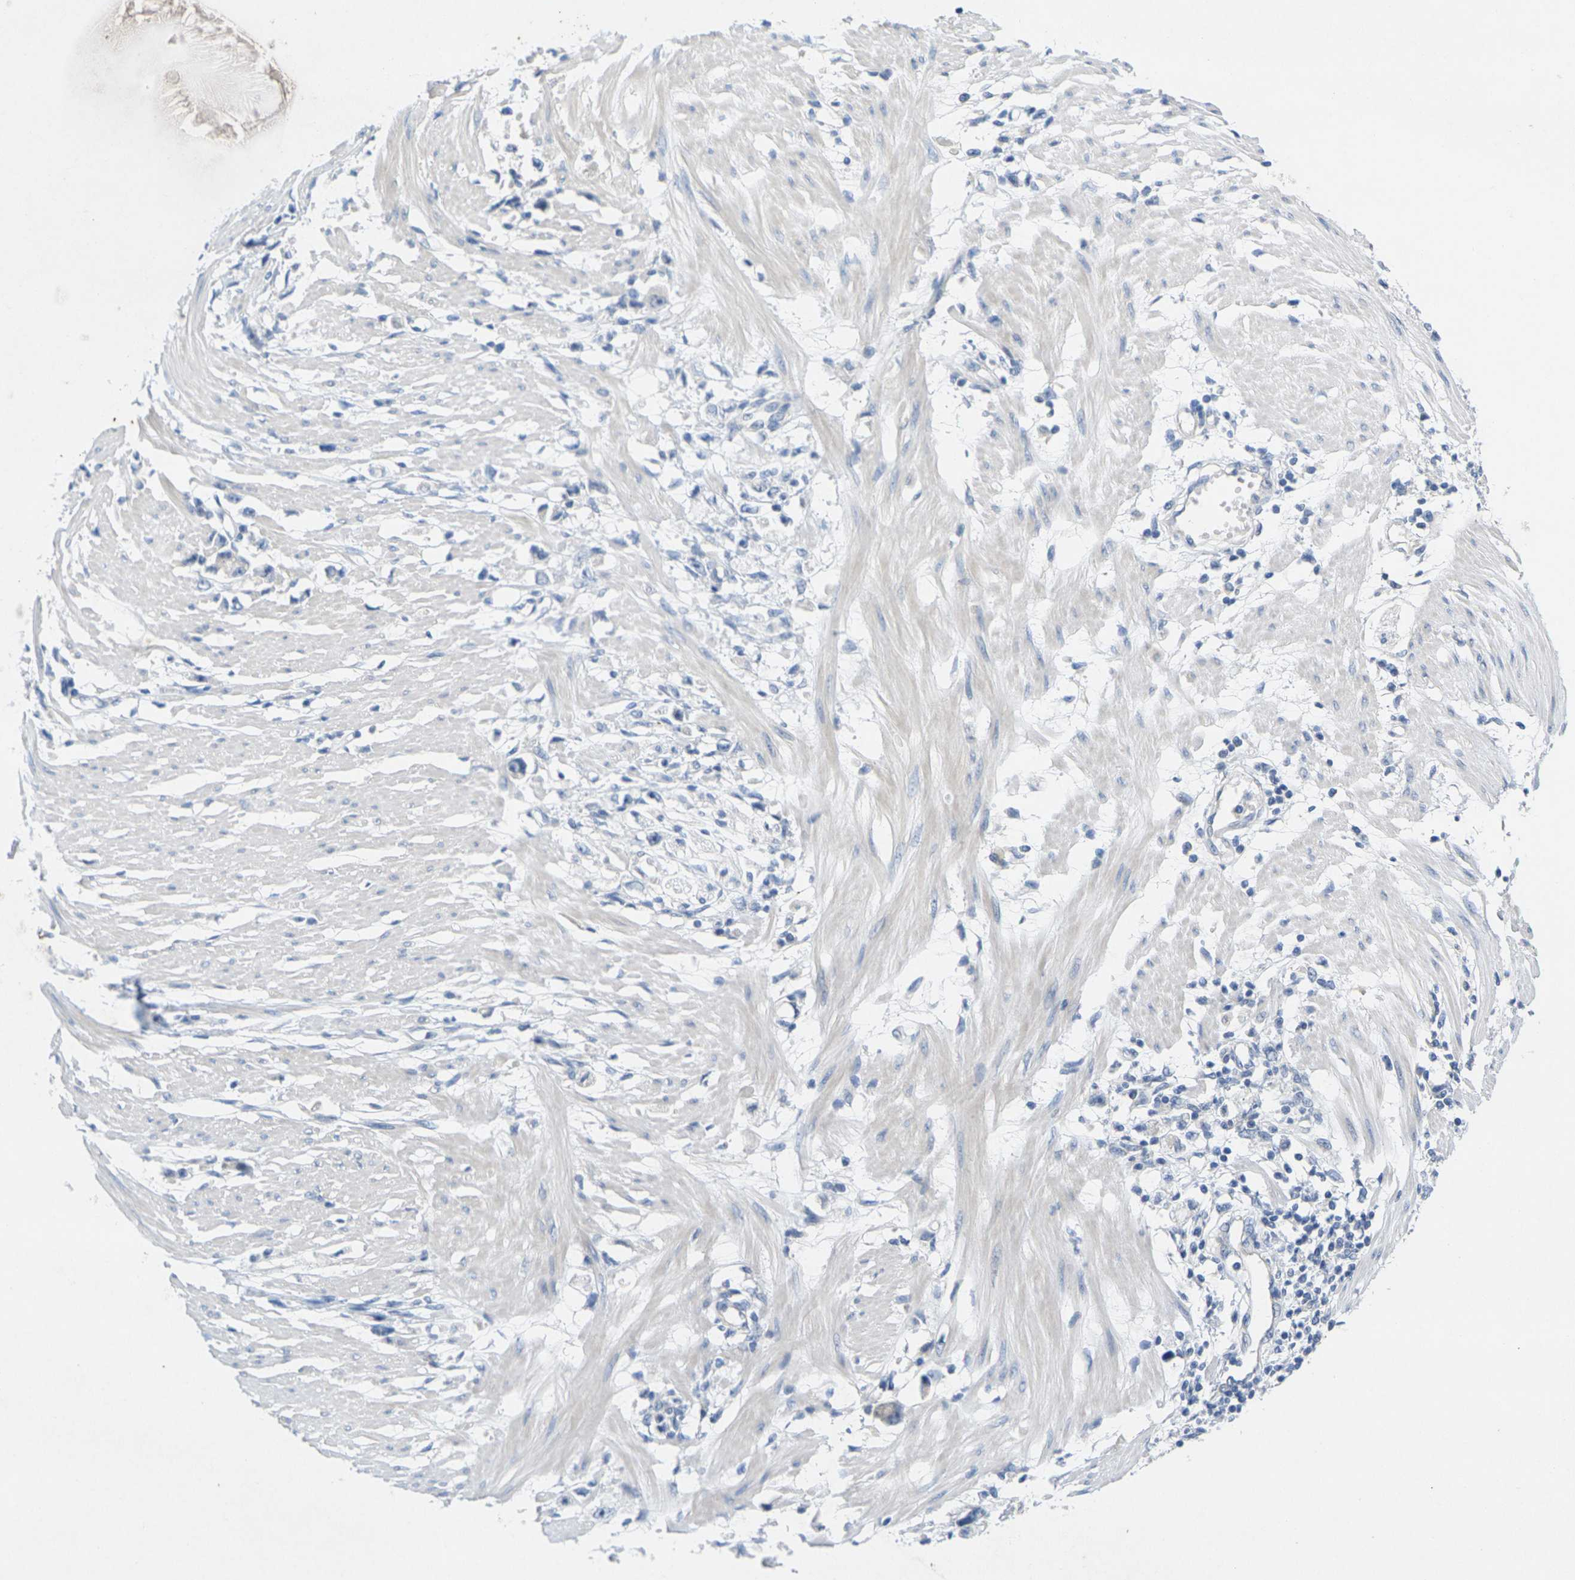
{"staining": {"intensity": "negative", "quantity": "none", "location": "none"}, "tissue": "stomach cancer", "cell_type": "Tumor cells", "image_type": "cancer", "snomed": [{"axis": "morphology", "description": "Adenocarcinoma, NOS"}, {"axis": "topography", "description": "Stomach"}], "caption": "The IHC image has no significant staining in tumor cells of stomach cancer (adenocarcinoma) tissue.", "gene": "TNNI3", "patient": {"sex": "female", "age": 59}}